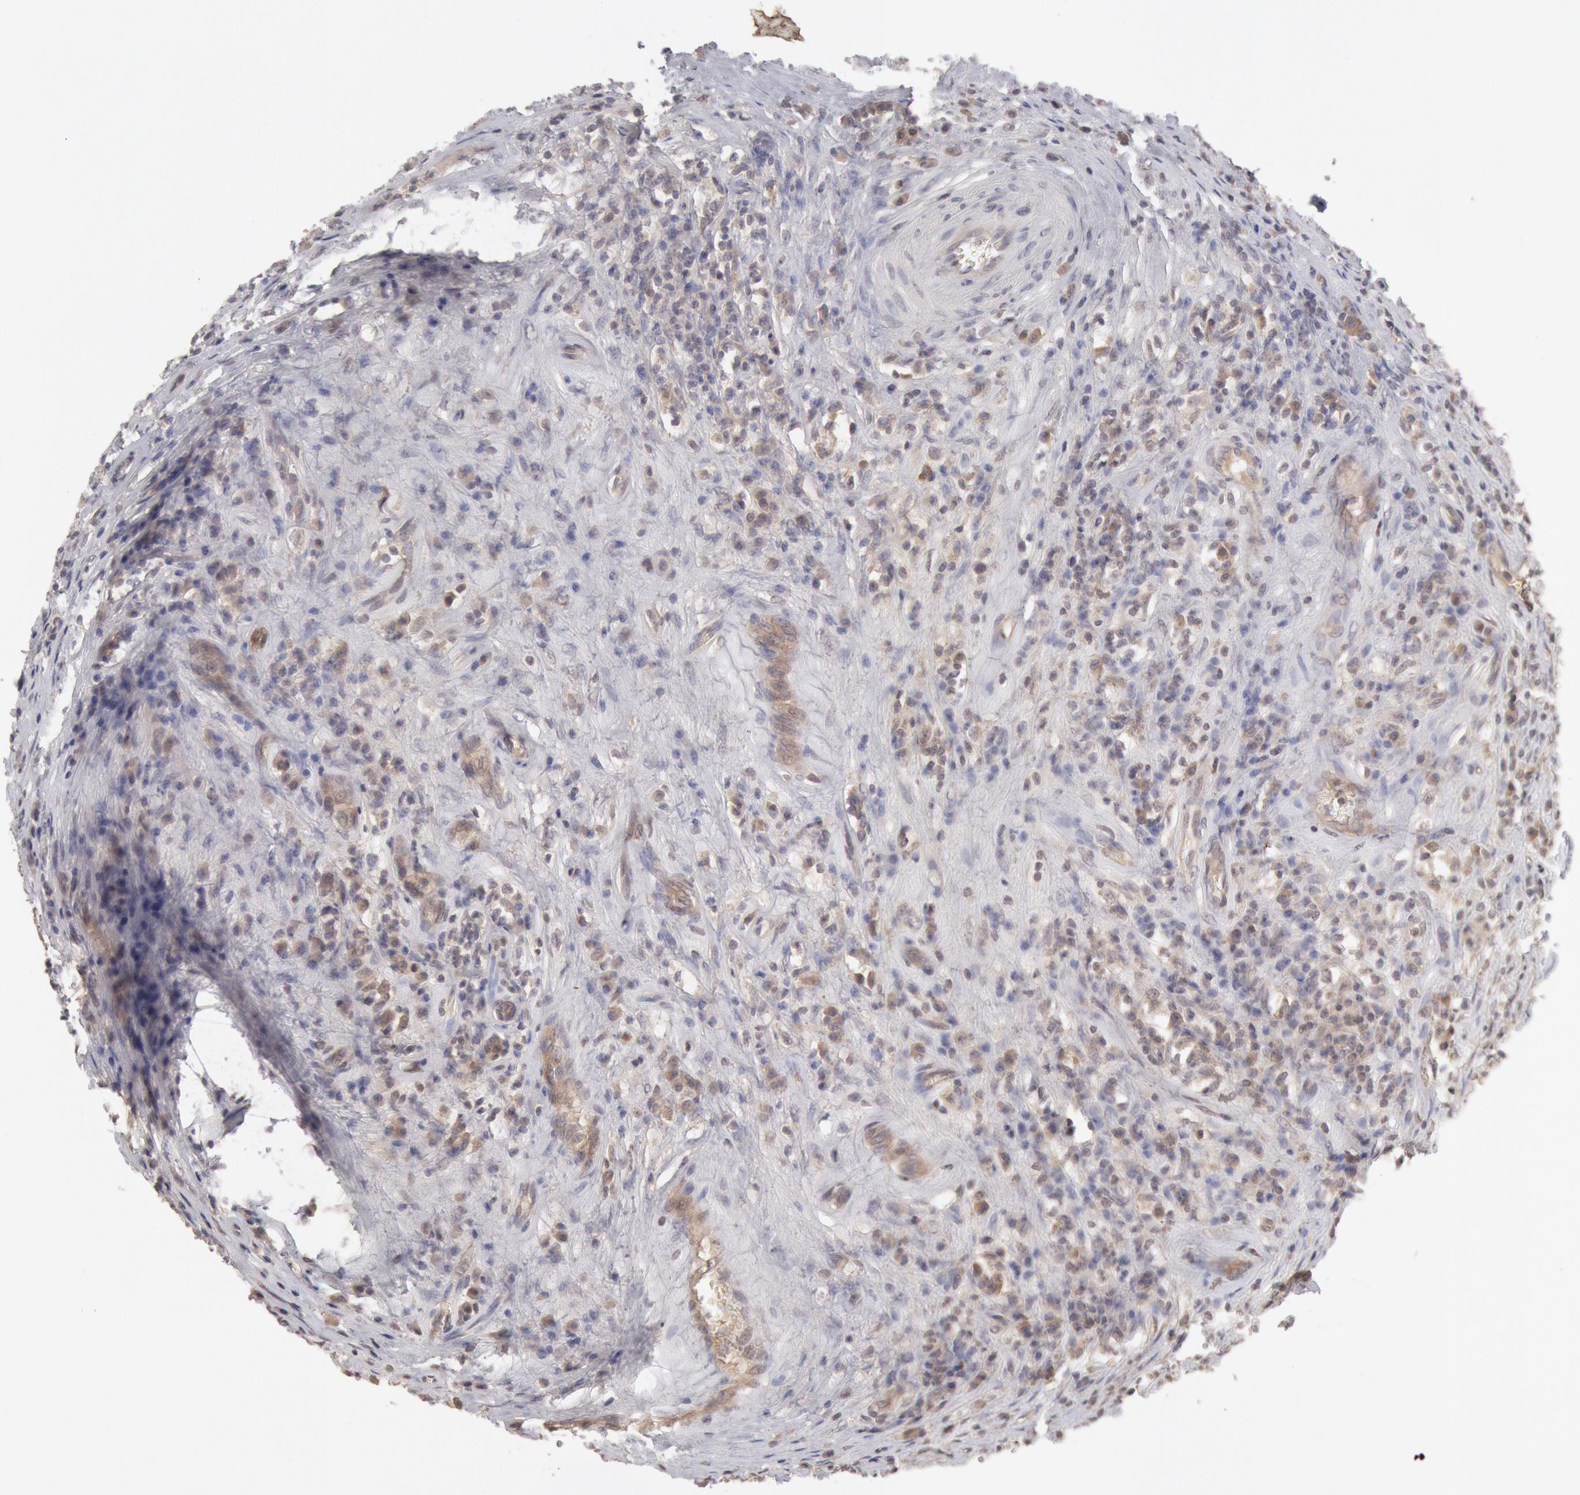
{"staining": {"intensity": "negative", "quantity": "none", "location": "none"}, "tissue": "testis cancer", "cell_type": "Tumor cells", "image_type": "cancer", "snomed": [{"axis": "morphology", "description": "Seminoma, NOS"}, {"axis": "topography", "description": "Testis"}], "caption": "An image of human testis seminoma is negative for staining in tumor cells.", "gene": "ZFP36L1", "patient": {"sex": "male", "age": 34}}